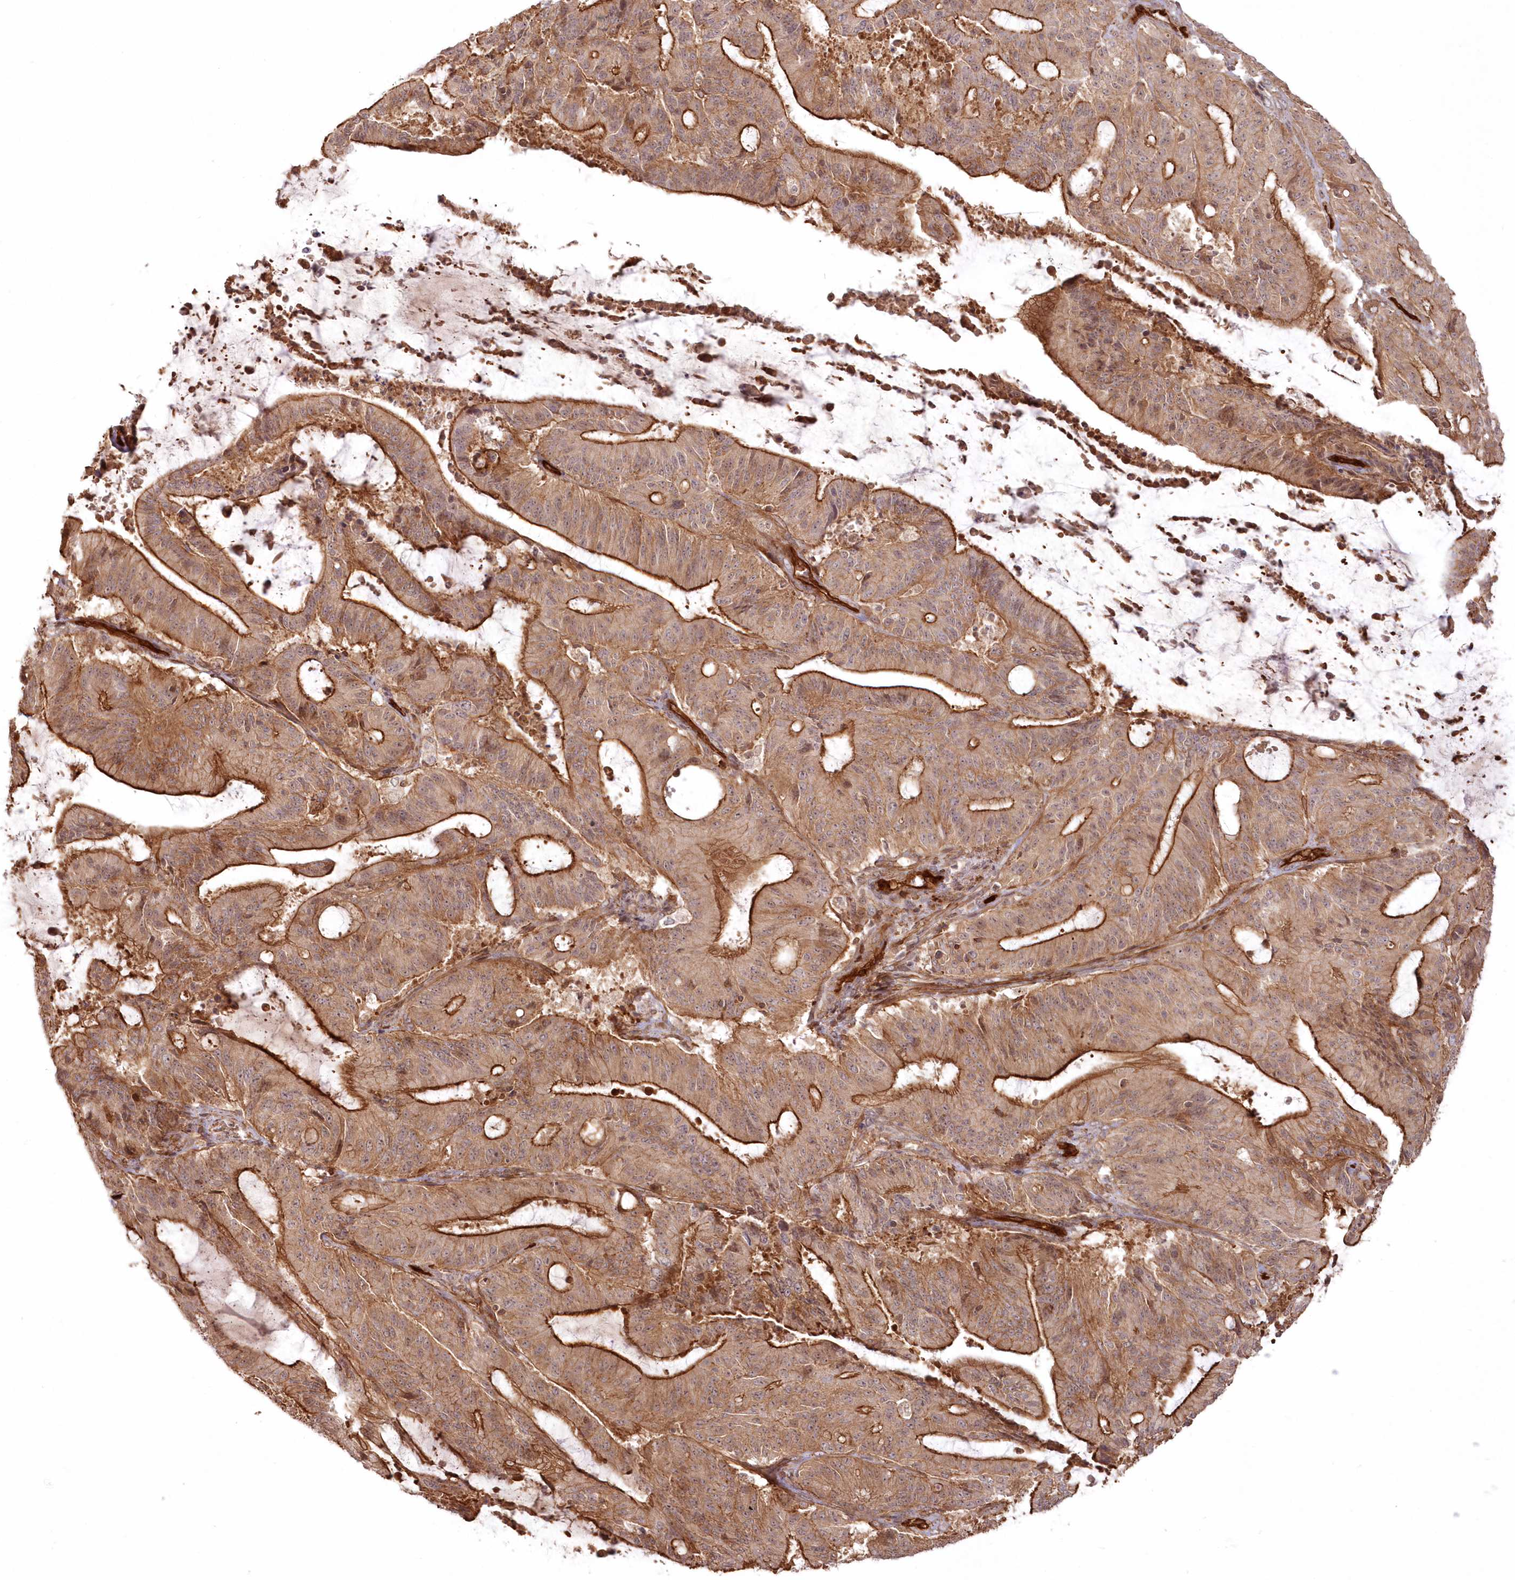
{"staining": {"intensity": "strong", "quantity": ">75%", "location": "cytoplasmic/membranous"}, "tissue": "liver cancer", "cell_type": "Tumor cells", "image_type": "cancer", "snomed": [{"axis": "morphology", "description": "Normal tissue, NOS"}, {"axis": "morphology", "description": "Cholangiocarcinoma"}, {"axis": "topography", "description": "Liver"}, {"axis": "topography", "description": "Peripheral nerve tissue"}], "caption": "A brown stain highlights strong cytoplasmic/membranous expression of a protein in liver cholangiocarcinoma tumor cells. (Brightfield microscopy of DAB IHC at high magnification).", "gene": "RGCC", "patient": {"sex": "female", "age": 73}}